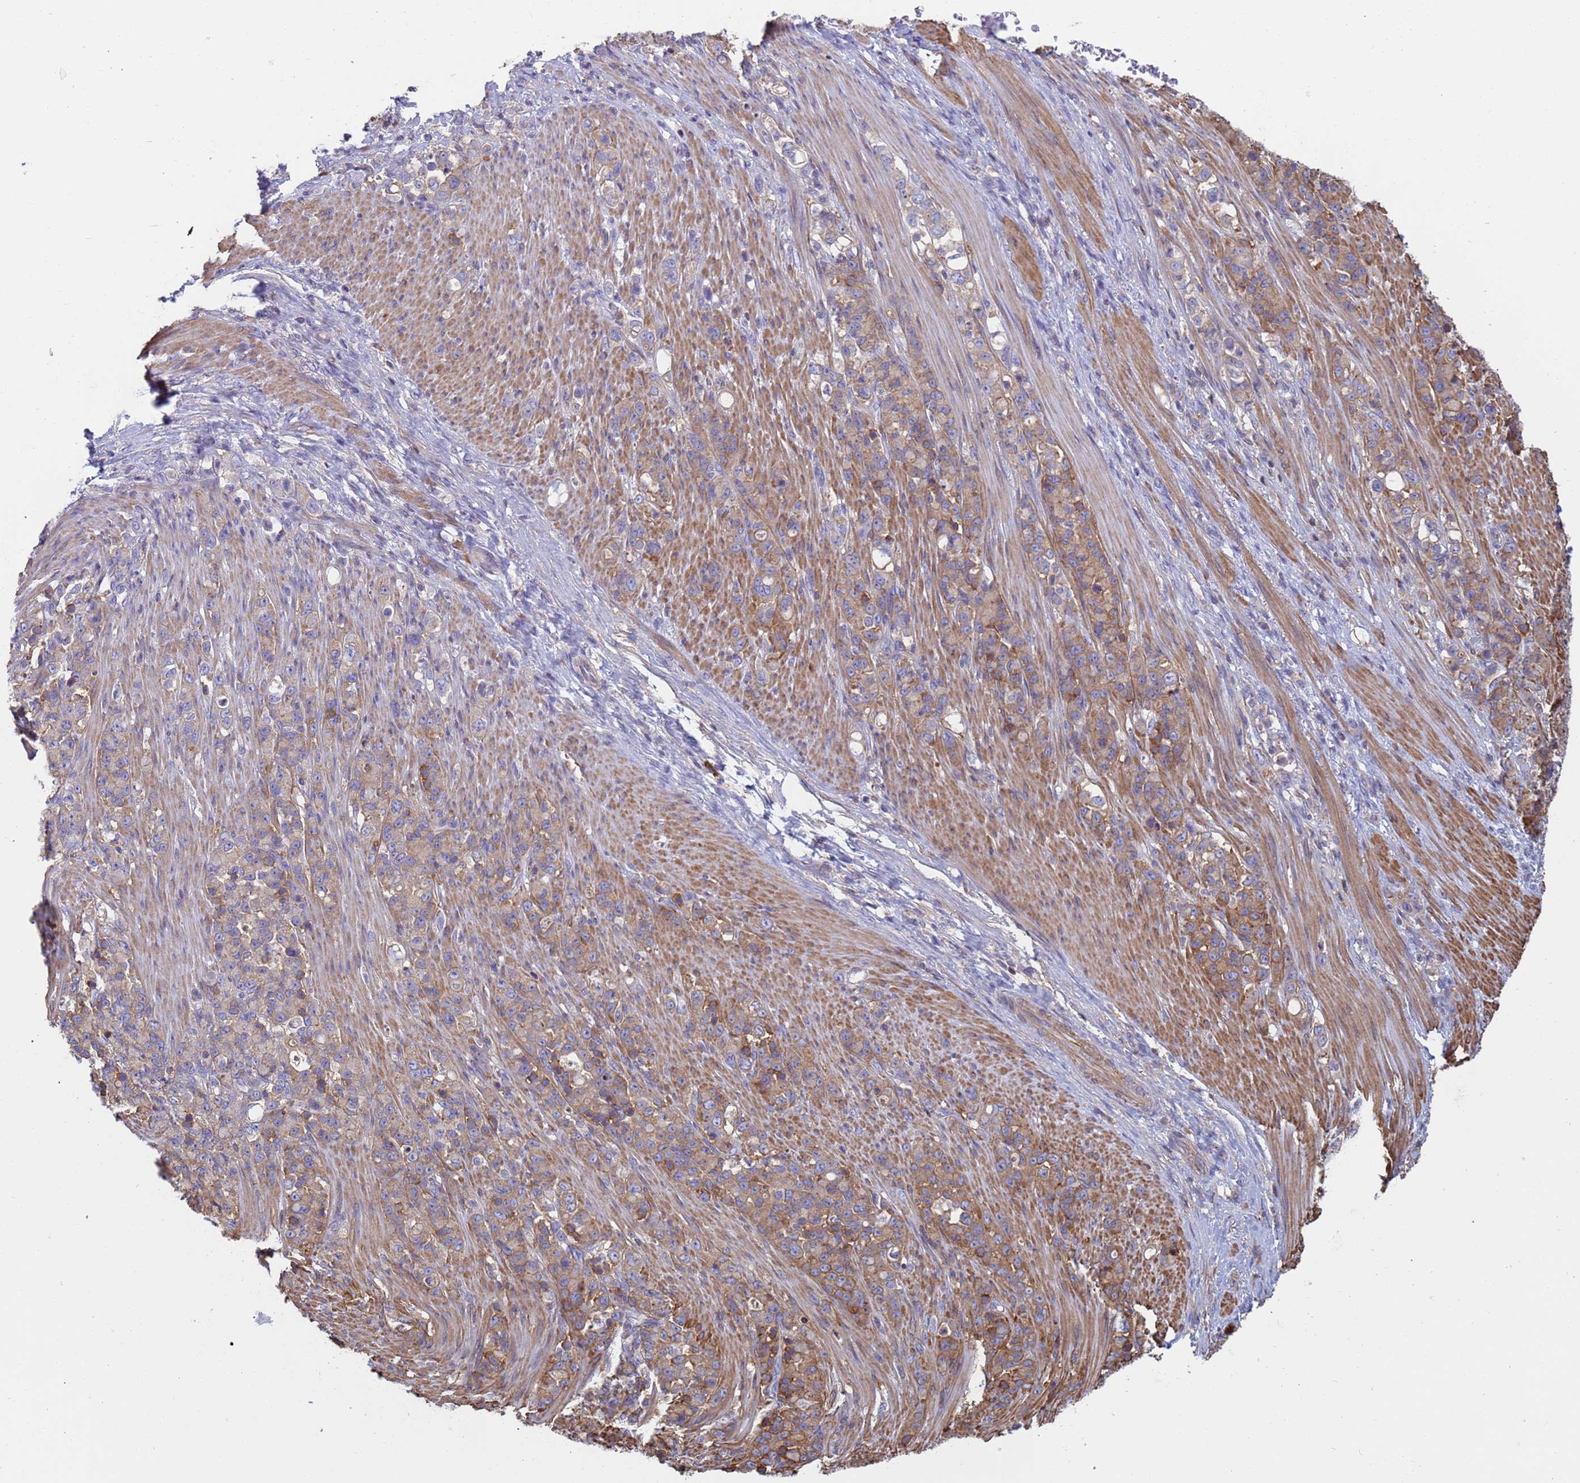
{"staining": {"intensity": "moderate", "quantity": ">75%", "location": "cytoplasmic/membranous"}, "tissue": "stomach cancer", "cell_type": "Tumor cells", "image_type": "cancer", "snomed": [{"axis": "morphology", "description": "Normal tissue, NOS"}, {"axis": "morphology", "description": "Adenocarcinoma, NOS"}, {"axis": "topography", "description": "Stomach"}], "caption": "A brown stain highlights moderate cytoplasmic/membranous expression of a protein in human adenocarcinoma (stomach) tumor cells.", "gene": "ZNG1B", "patient": {"sex": "female", "age": 79}}